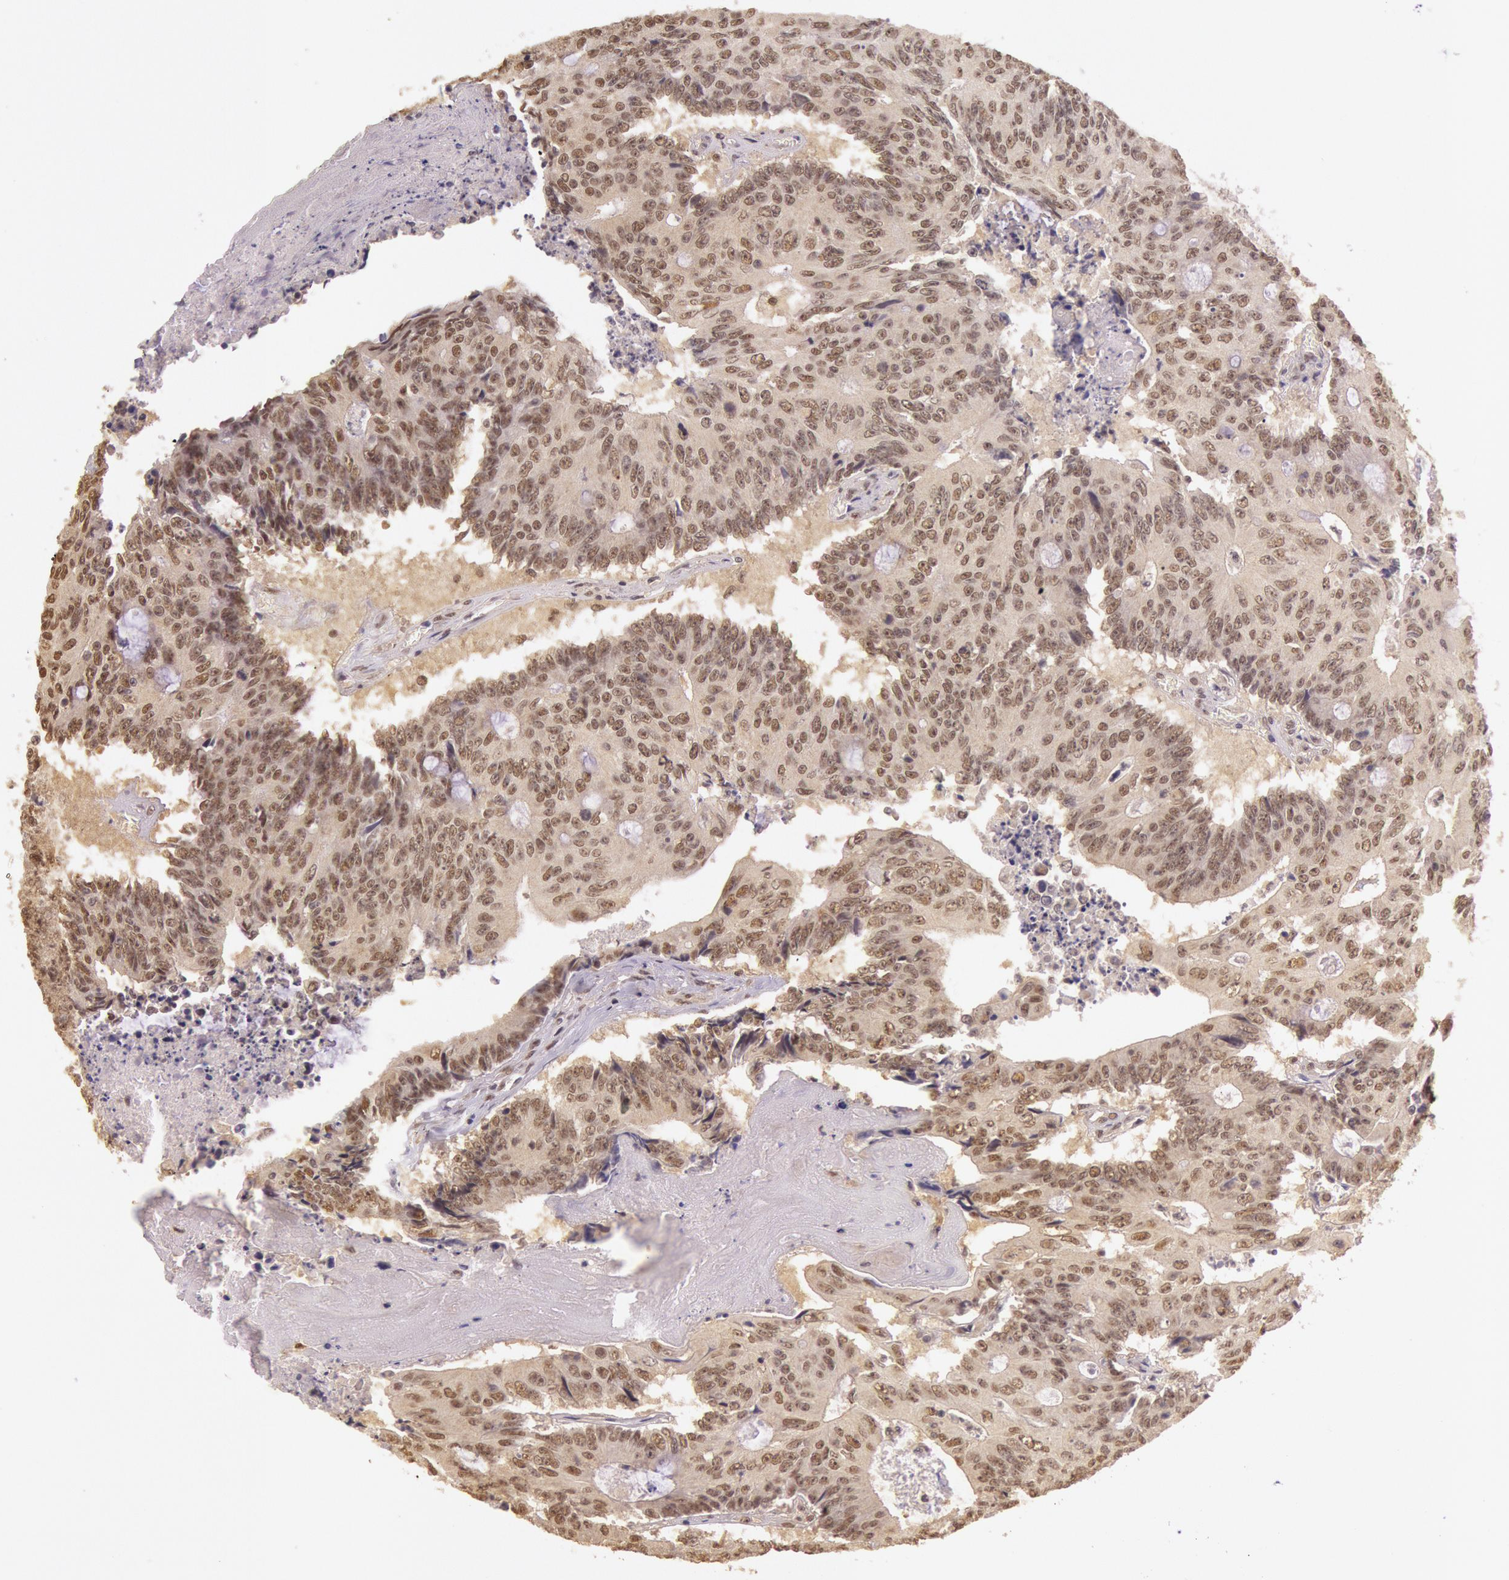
{"staining": {"intensity": "weak", "quantity": "25%-75%", "location": "cytoplasmic/membranous,nuclear"}, "tissue": "colorectal cancer", "cell_type": "Tumor cells", "image_type": "cancer", "snomed": [{"axis": "morphology", "description": "Adenocarcinoma, NOS"}, {"axis": "topography", "description": "Colon"}], "caption": "High-magnification brightfield microscopy of colorectal adenocarcinoma stained with DAB (3,3'-diaminobenzidine) (brown) and counterstained with hematoxylin (blue). tumor cells exhibit weak cytoplasmic/membranous and nuclear staining is seen in approximately25%-75% of cells.", "gene": "RTL10", "patient": {"sex": "male", "age": 65}}